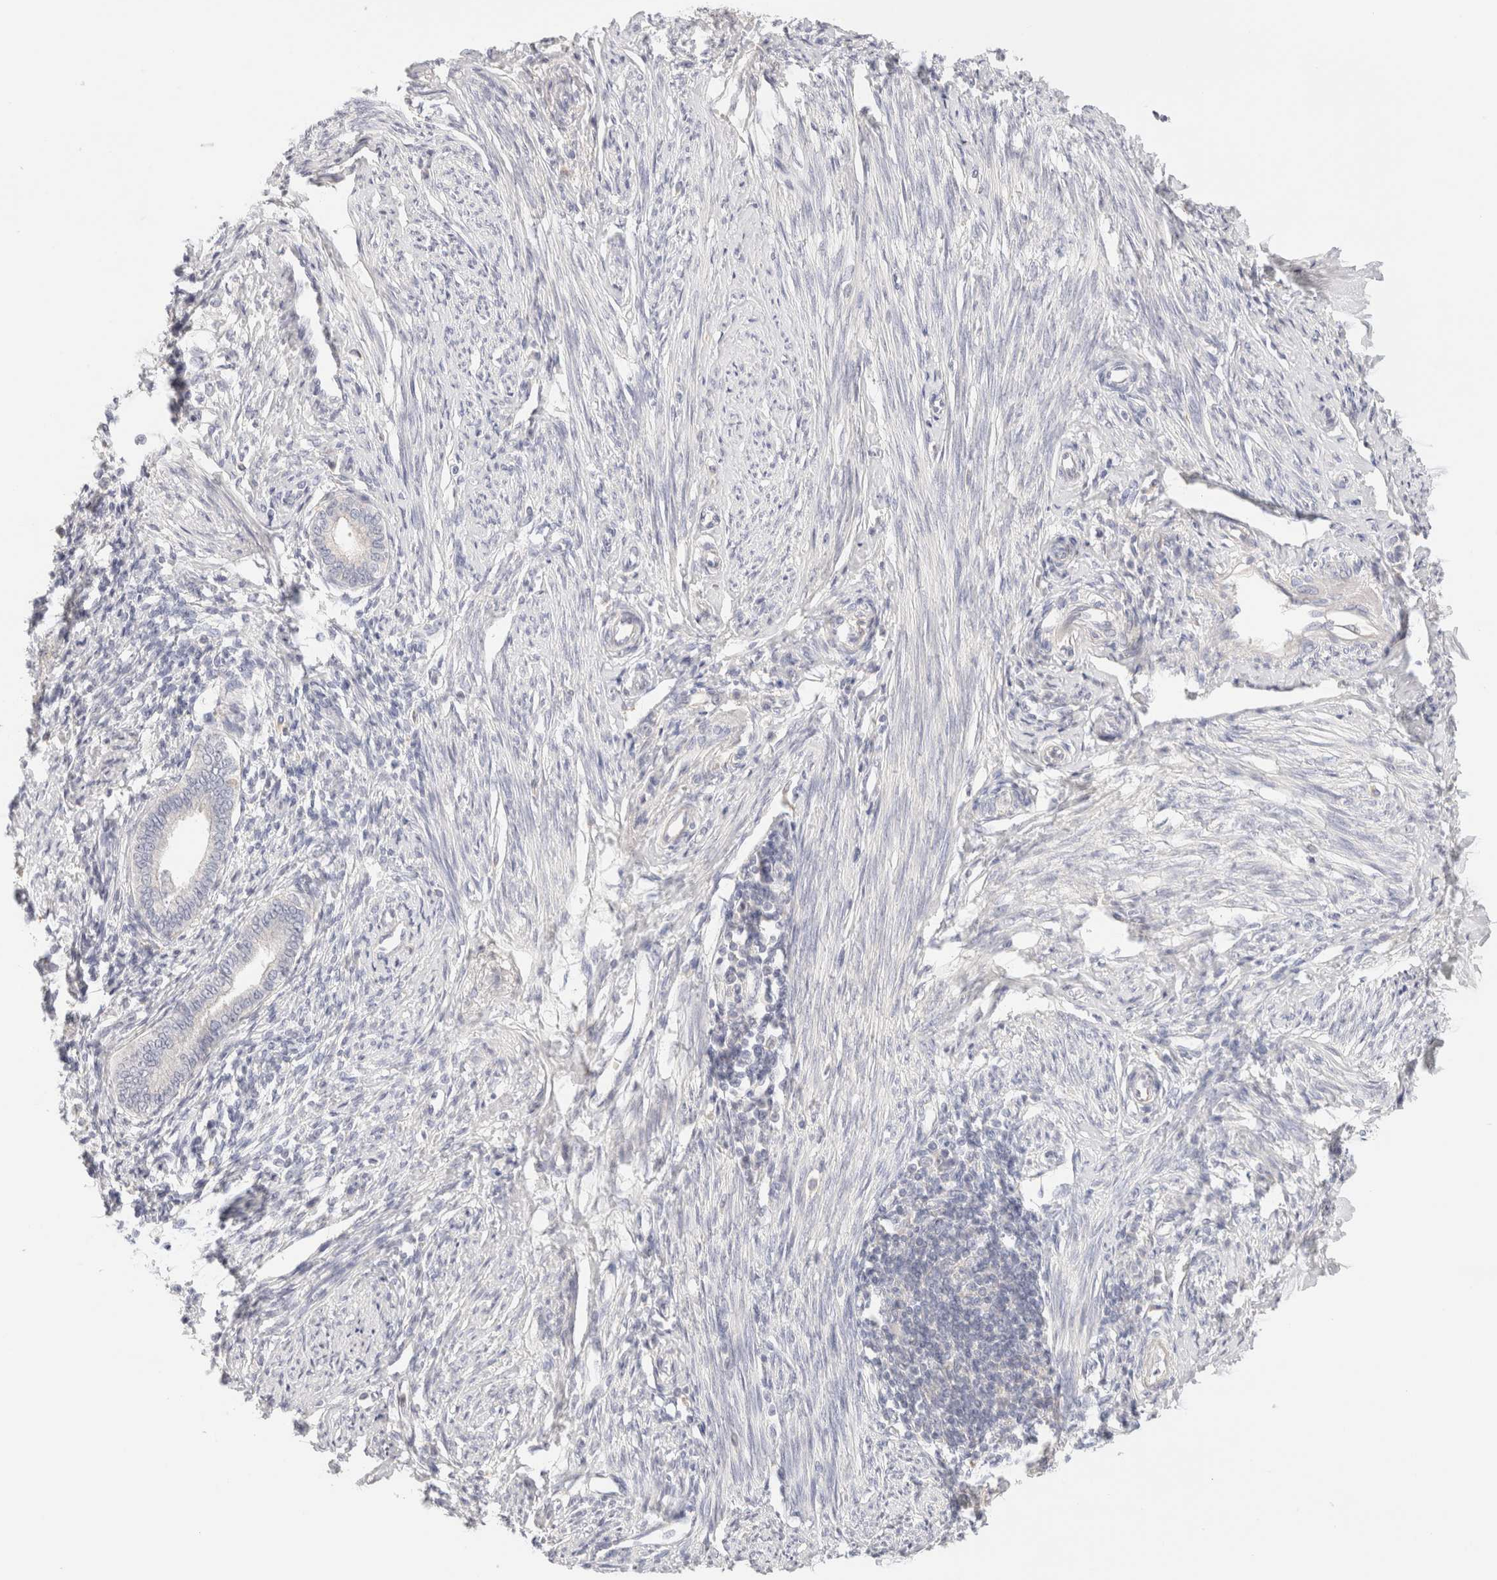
{"staining": {"intensity": "negative", "quantity": "none", "location": "none"}, "tissue": "endometrium", "cell_type": "Cells in endometrial stroma", "image_type": "normal", "snomed": [{"axis": "morphology", "description": "Normal tissue, NOS"}, {"axis": "topography", "description": "Endometrium"}], "caption": "Human endometrium stained for a protein using IHC exhibits no positivity in cells in endometrial stroma.", "gene": "SCGB2A2", "patient": {"sex": "female", "age": 56}}